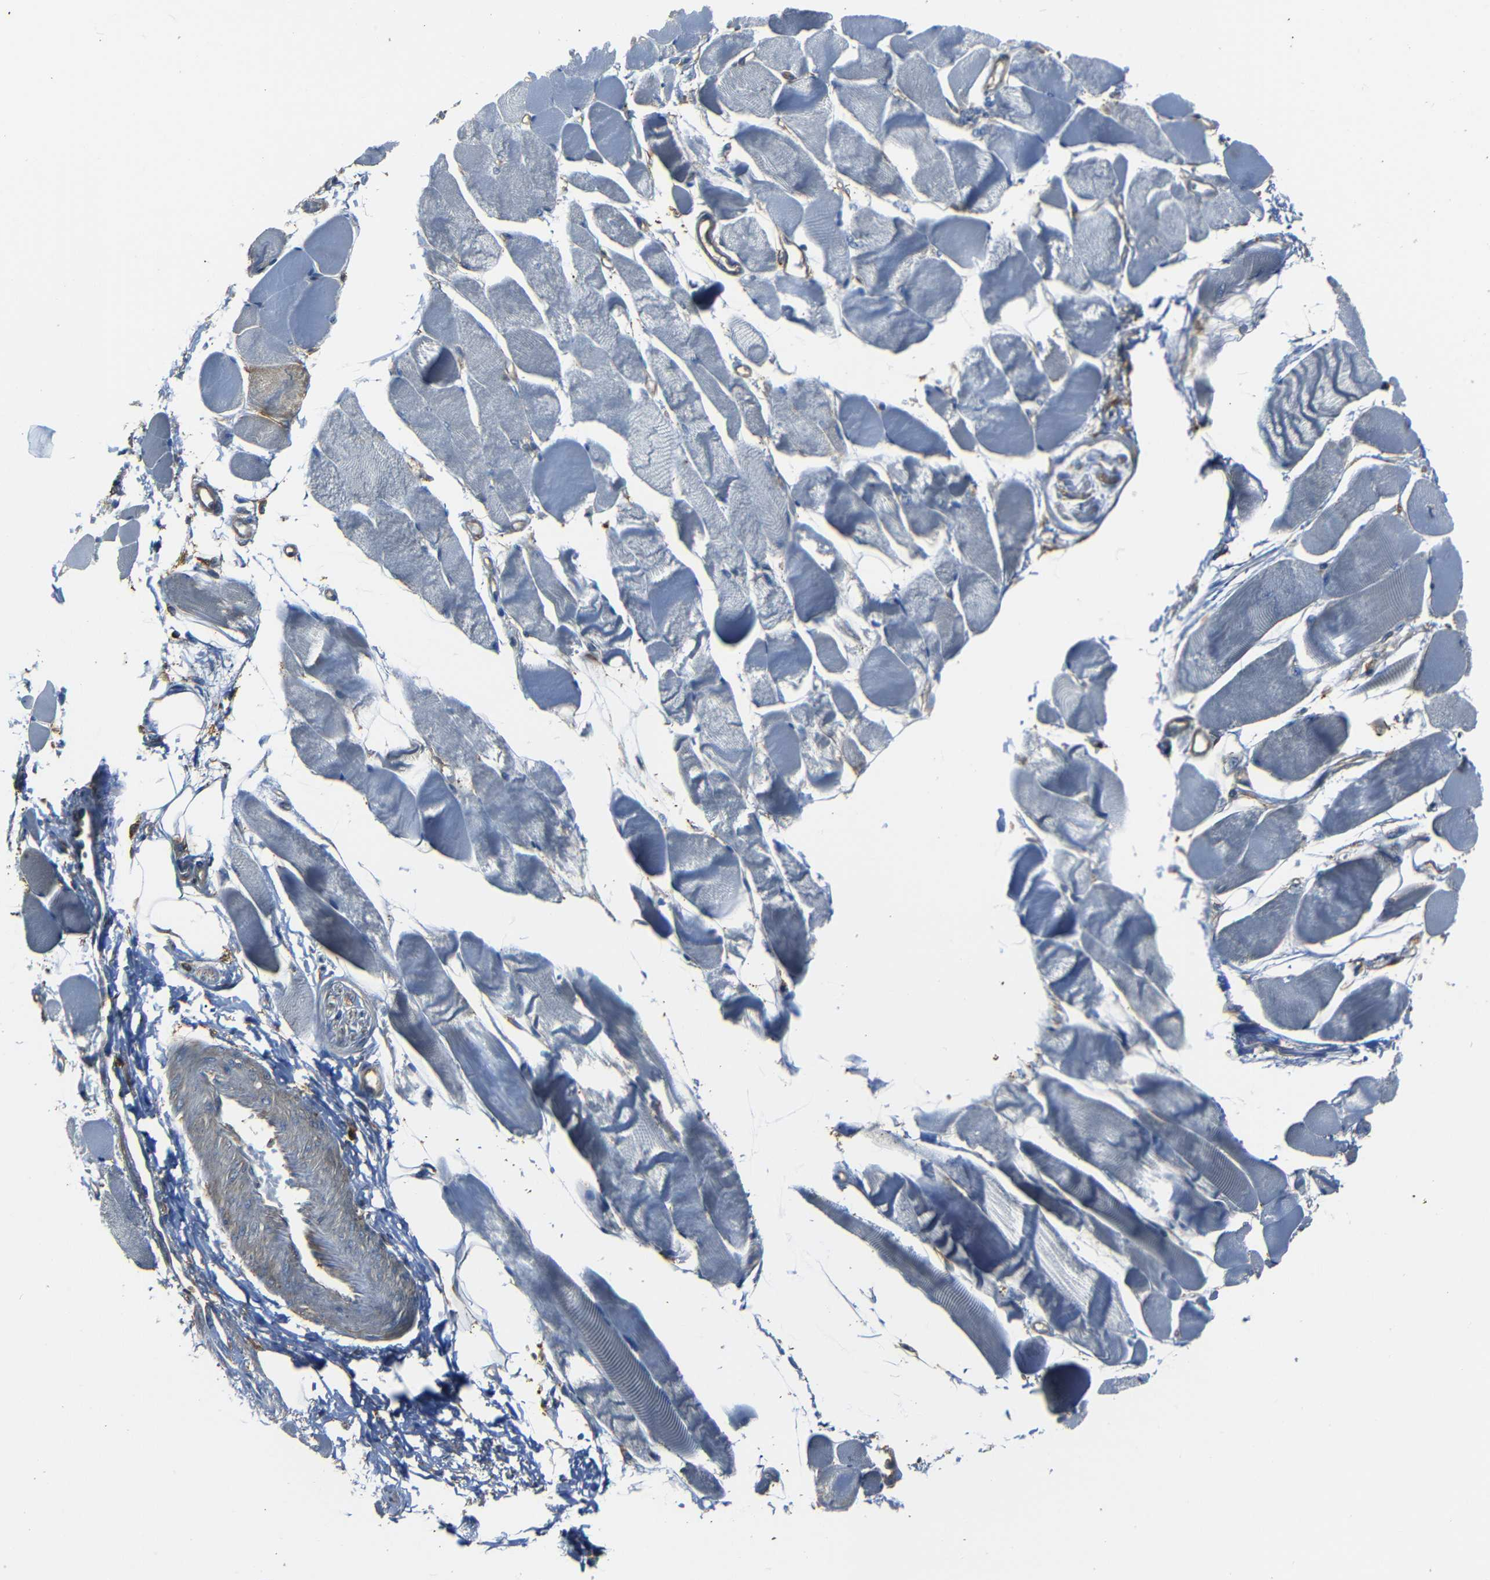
{"staining": {"intensity": "negative", "quantity": "none", "location": "none"}, "tissue": "skeletal muscle", "cell_type": "Myocytes", "image_type": "normal", "snomed": [{"axis": "morphology", "description": "Normal tissue, NOS"}, {"axis": "topography", "description": "Skeletal muscle"}, {"axis": "topography", "description": "Peripheral nerve tissue"}], "caption": "Immunohistochemistry (IHC) of unremarkable human skeletal muscle shows no expression in myocytes. The staining was performed using DAB to visualize the protein expression in brown, while the nuclei were stained in blue with hematoxylin (Magnification: 20x).", "gene": "ADGRE5", "patient": {"sex": "female", "age": 84}}